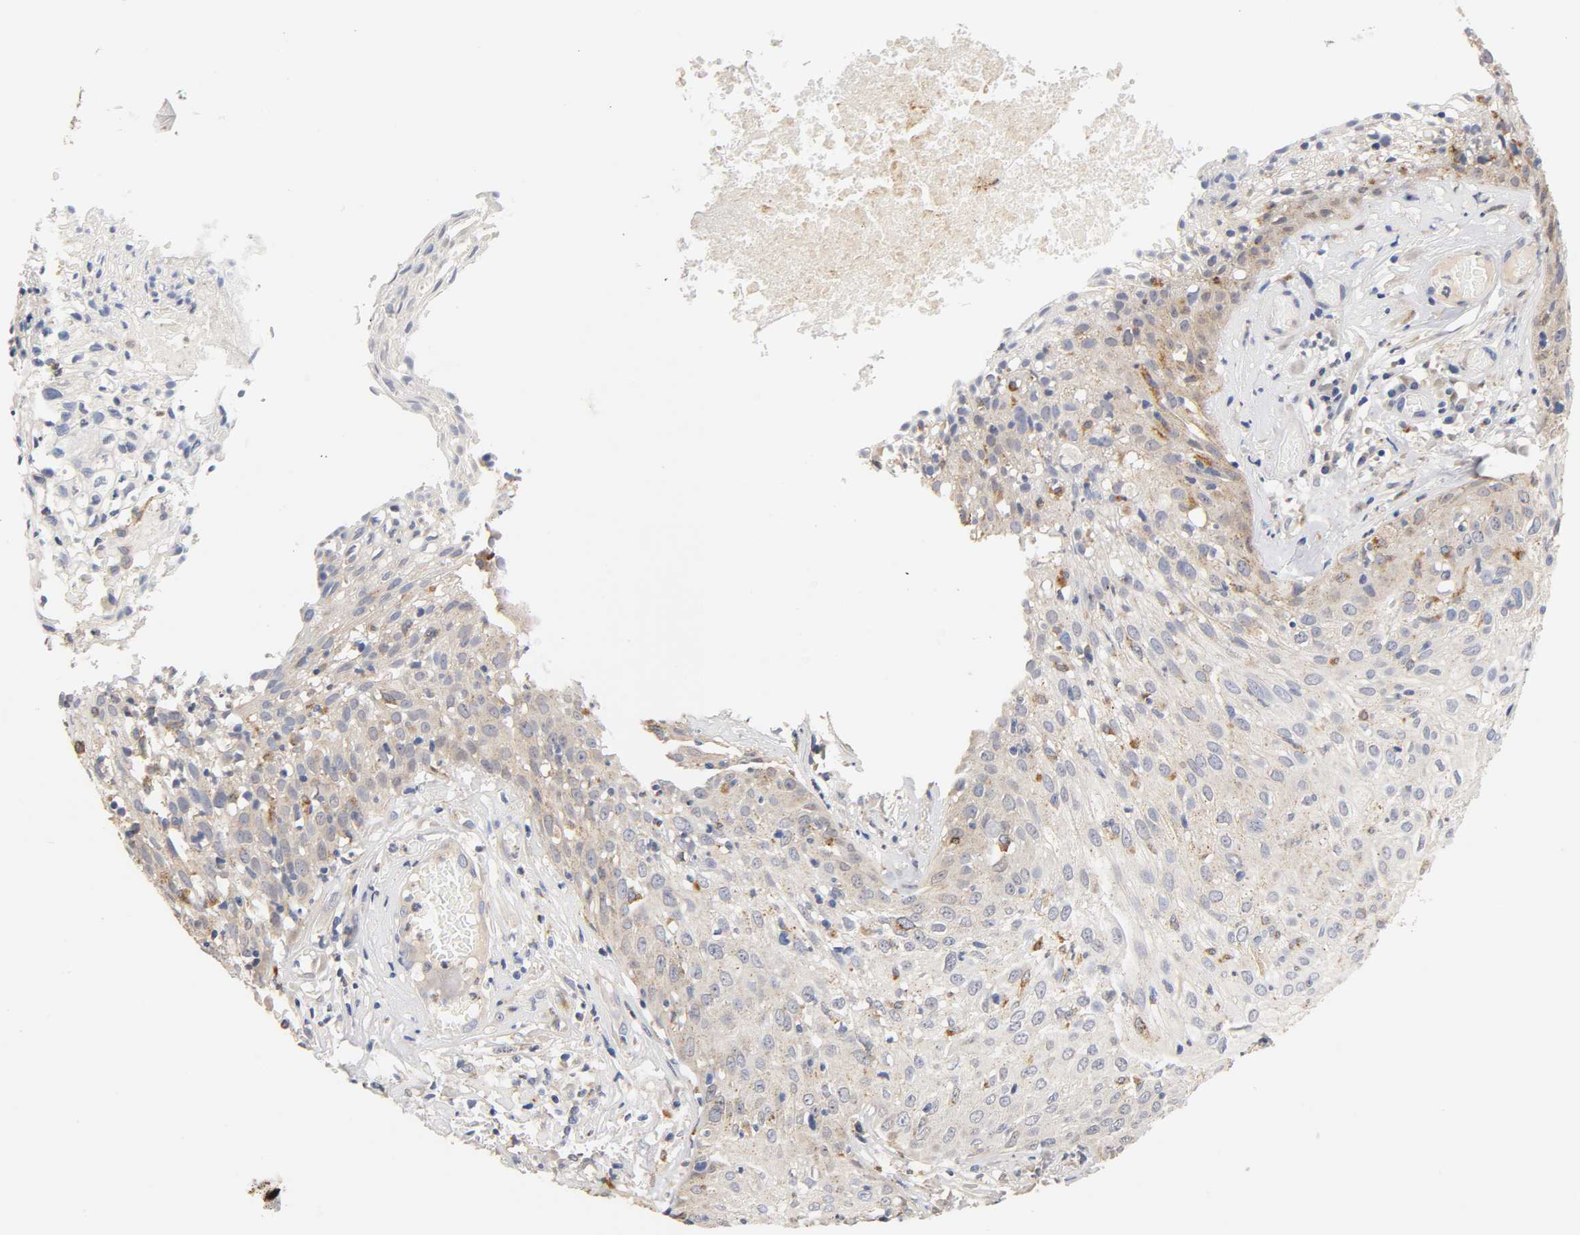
{"staining": {"intensity": "weak", "quantity": "<25%", "location": "cytoplasmic/membranous"}, "tissue": "skin cancer", "cell_type": "Tumor cells", "image_type": "cancer", "snomed": [{"axis": "morphology", "description": "Squamous cell carcinoma, NOS"}, {"axis": "topography", "description": "Skin"}], "caption": "A histopathology image of squamous cell carcinoma (skin) stained for a protein demonstrates no brown staining in tumor cells. (Stains: DAB immunohistochemistry with hematoxylin counter stain, Microscopy: brightfield microscopy at high magnification).", "gene": "SEMA5A", "patient": {"sex": "male", "age": 65}}